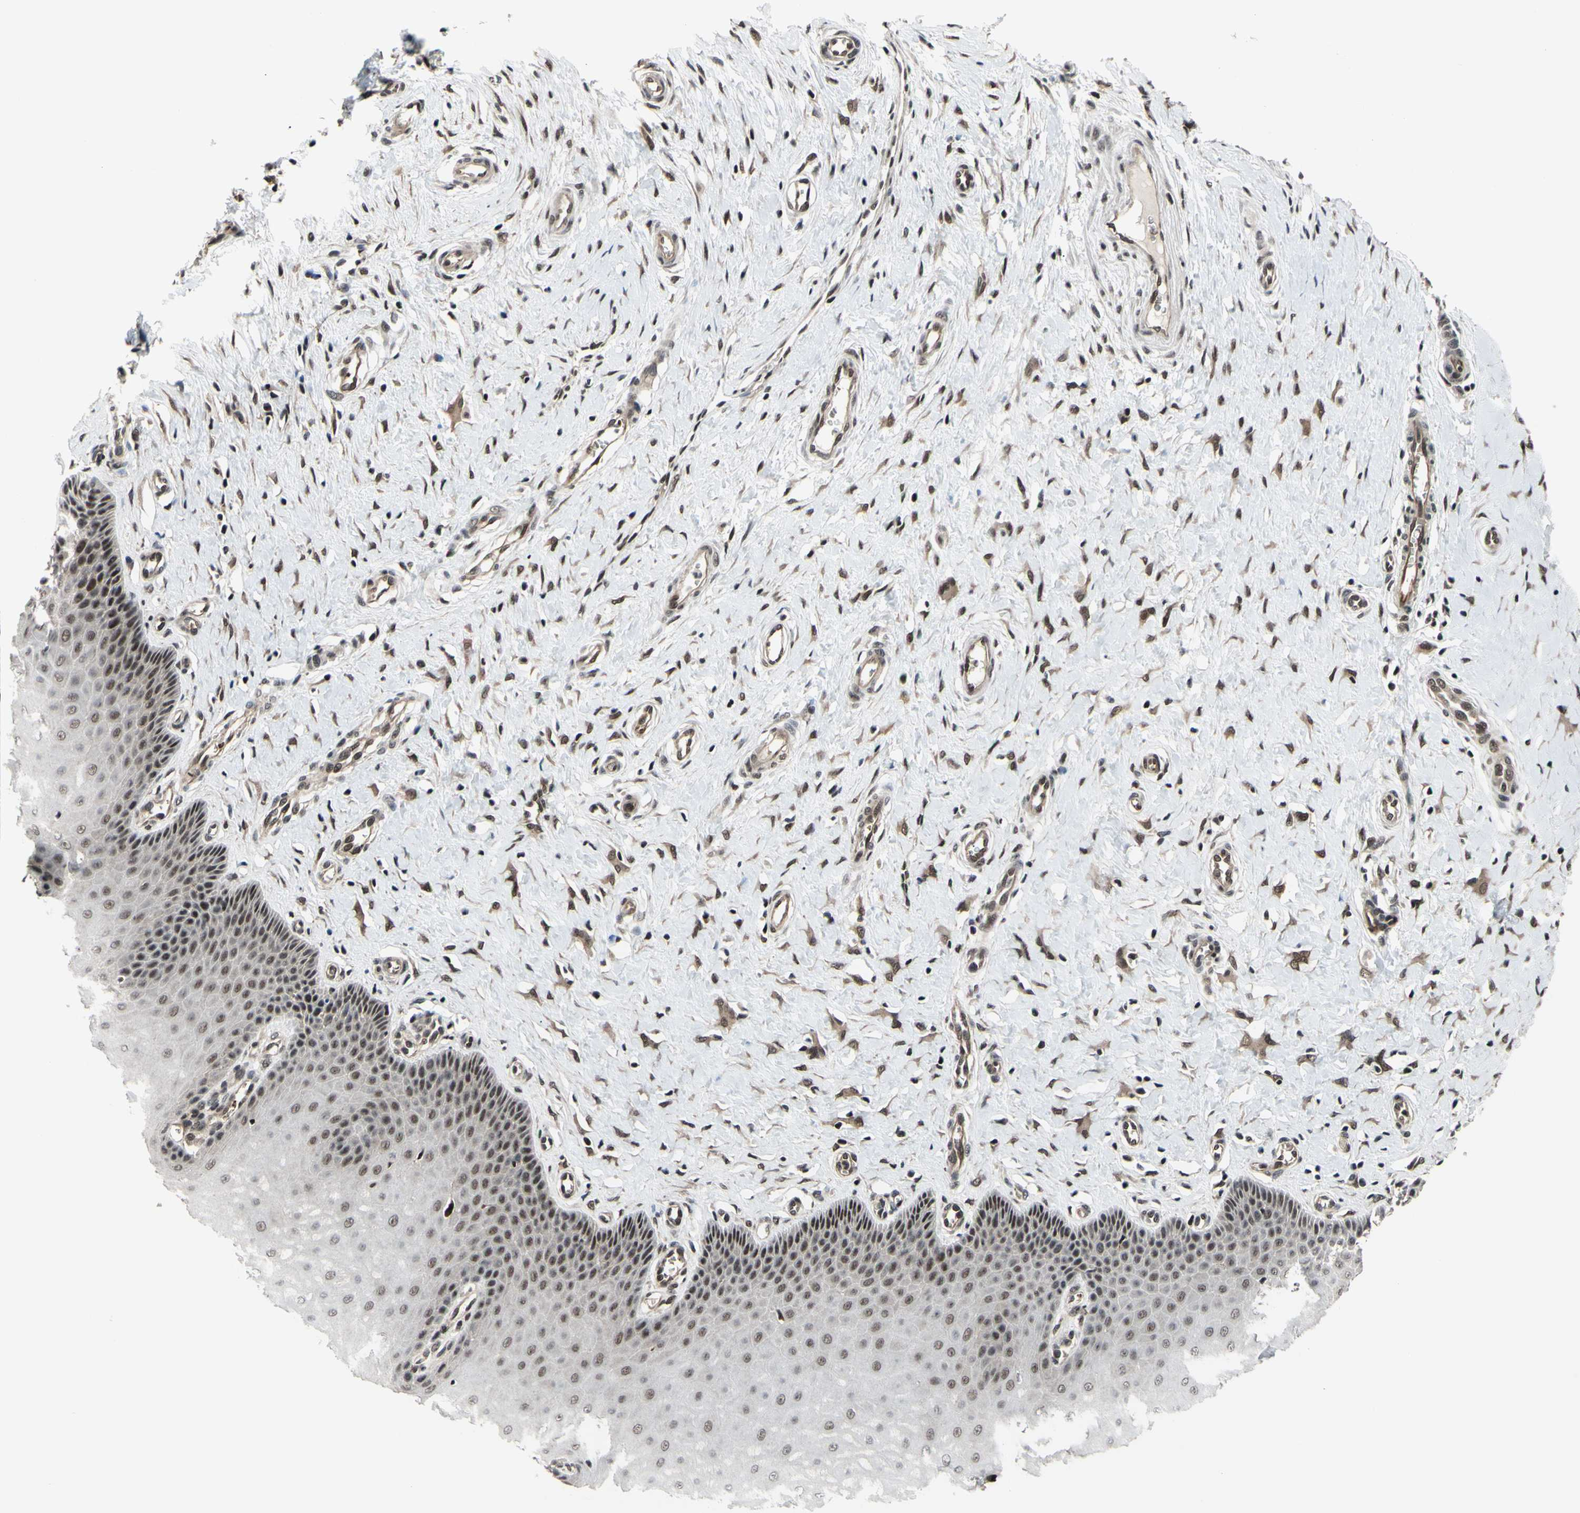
{"staining": {"intensity": "strong", "quantity": ">75%", "location": "cytoplasmic/membranous,nuclear"}, "tissue": "cervix", "cell_type": "Glandular cells", "image_type": "normal", "snomed": [{"axis": "morphology", "description": "Normal tissue, NOS"}, {"axis": "topography", "description": "Cervix"}], "caption": "Immunohistochemistry (DAB) staining of benign human cervix shows strong cytoplasmic/membranous,nuclear protein staining in approximately >75% of glandular cells.", "gene": "THAP12", "patient": {"sex": "female", "age": 55}}